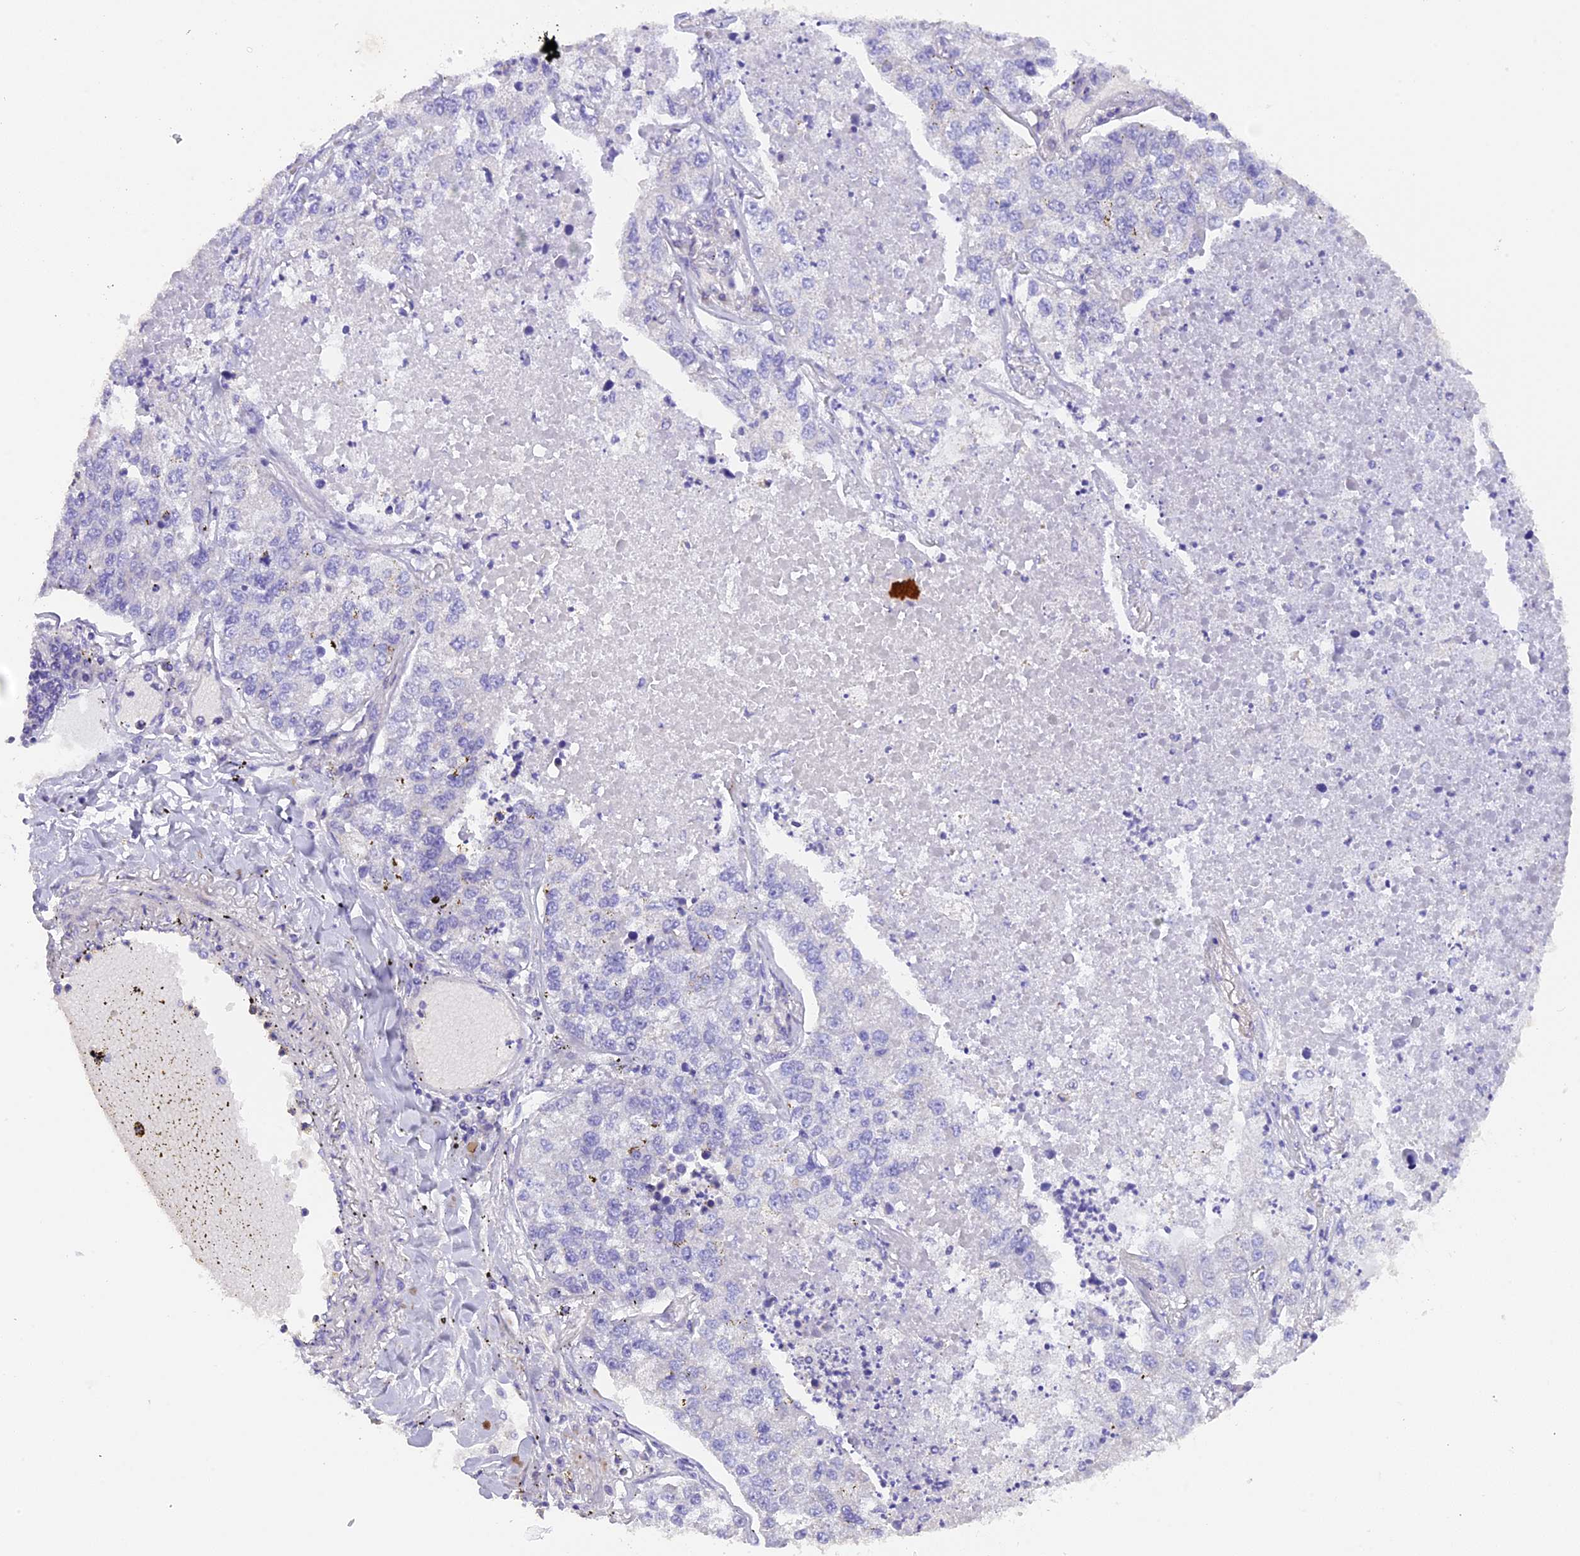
{"staining": {"intensity": "negative", "quantity": "none", "location": "none"}, "tissue": "lung cancer", "cell_type": "Tumor cells", "image_type": "cancer", "snomed": [{"axis": "morphology", "description": "Adenocarcinoma, NOS"}, {"axis": "topography", "description": "Lung"}], "caption": "The immunohistochemistry (IHC) micrograph has no significant expression in tumor cells of lung adenocarcinoma tissue. (Brightfield microscopy of DAB (3,3'-diaminobenzidine) immunohistochemistry at high magnification).", "gene": "FAM193A", "patient": {"sex": "male", "age": 49}}